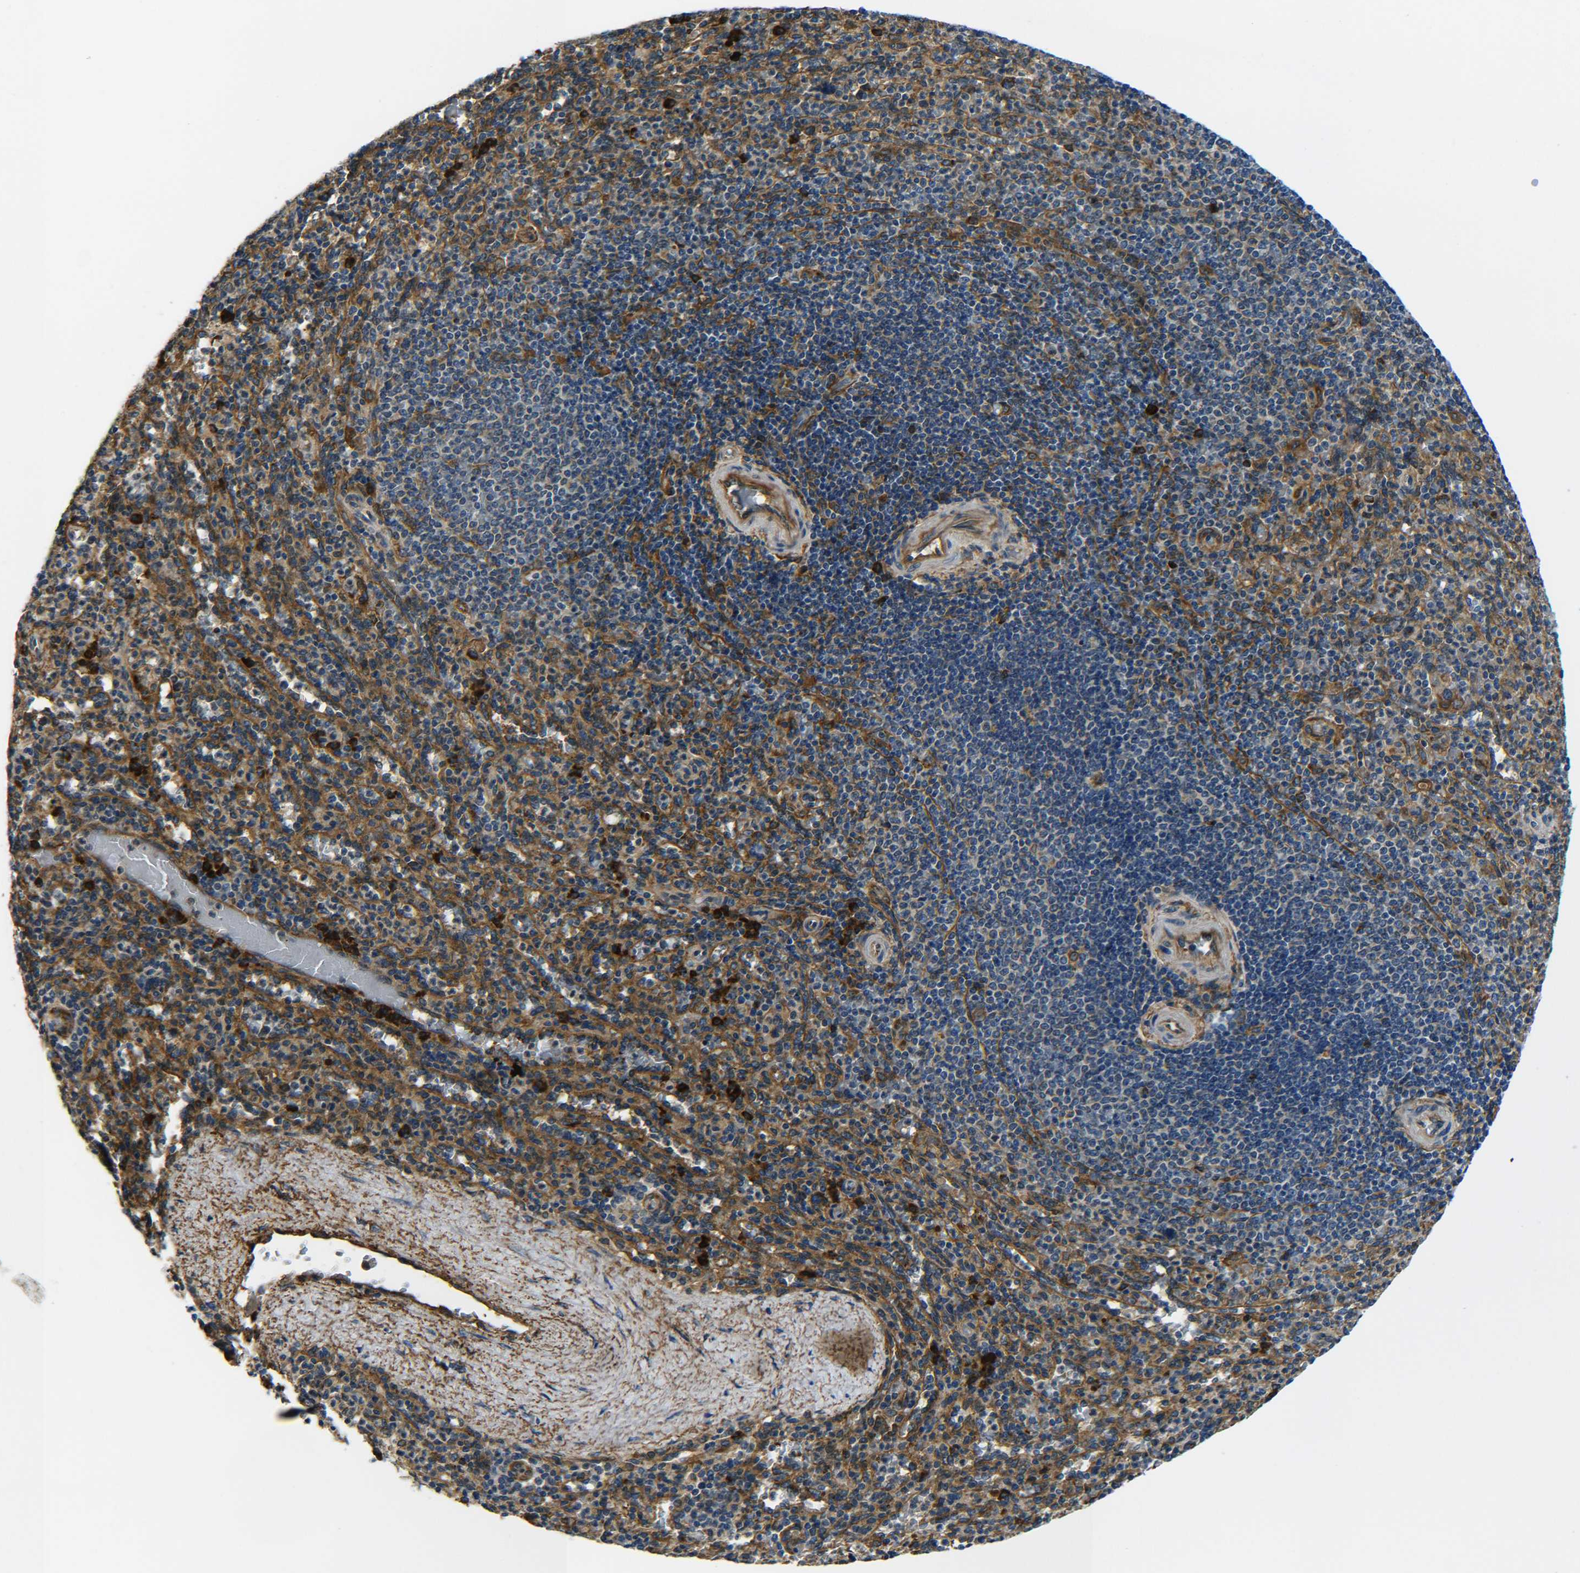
{"staining": {"intensity": "moderate", "quantity": ">75%", "location": "cytoplasmic/membranous"}, "tissue": "spleen", "cell_type": "Cells in red pulp", "image_type": "normal", "snomed": [{"axis": "morphology", "description": "Normal tissue, NOS"}, {"axis": "topography", "description": "Spleen"}], "caption": "Protein expression analysis of unremarkable spleen exhibits moderate cytoplasmic/membranous expression in approximately >75% of cells in red pulp. (DAB IHC with brightfield microscopy, high magnification).", "gene": "PREB", "patient": {"sex": "male", "age": 36}}